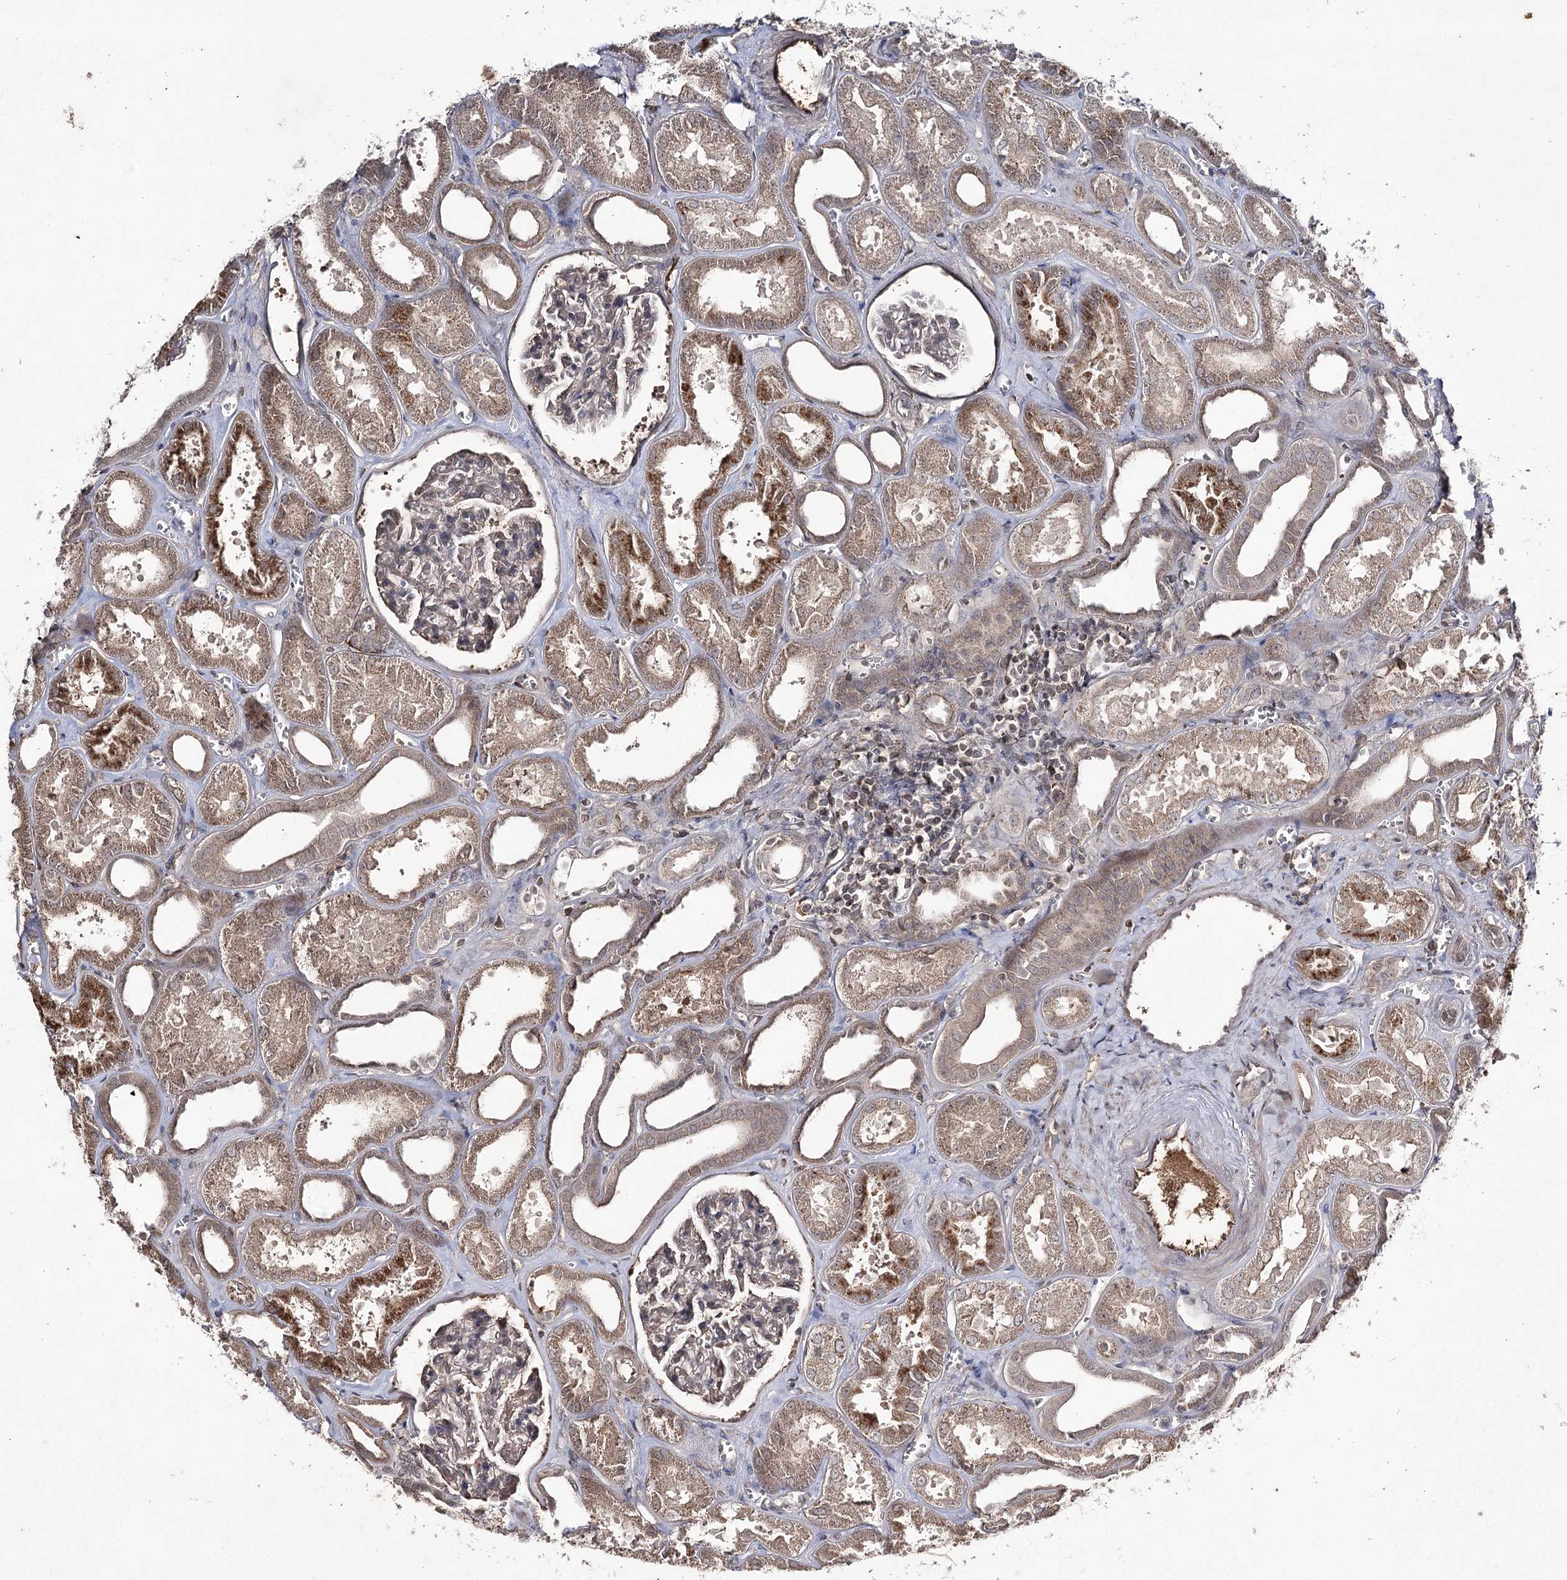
{"staining": {"intensity": "moderate", "quantity": "<25%", "location": "cytoplasmic/membranous"}, "tissue": "kidney", "cell_type": "Cells in glomeruli", "image_type": "normal", "snomed": [{"axis": "morphology", "description": "Normal tissue, NOS"}, {"axis": "morphology", "description": "Adenocarcinoma, NOS"}, {"axis": "topography", "description": "Kidney"}], "caption": "This image exhibits normal kidney stained with immunohistochemistry to label a protein in brown. The cytoplasmic/membranous of cells in glomeruli show moderate positivity for the protein. Nuclei are counter-stained blue.", "gene": "SYNGR3", "patient": {"sex": "female", "age": 68}}